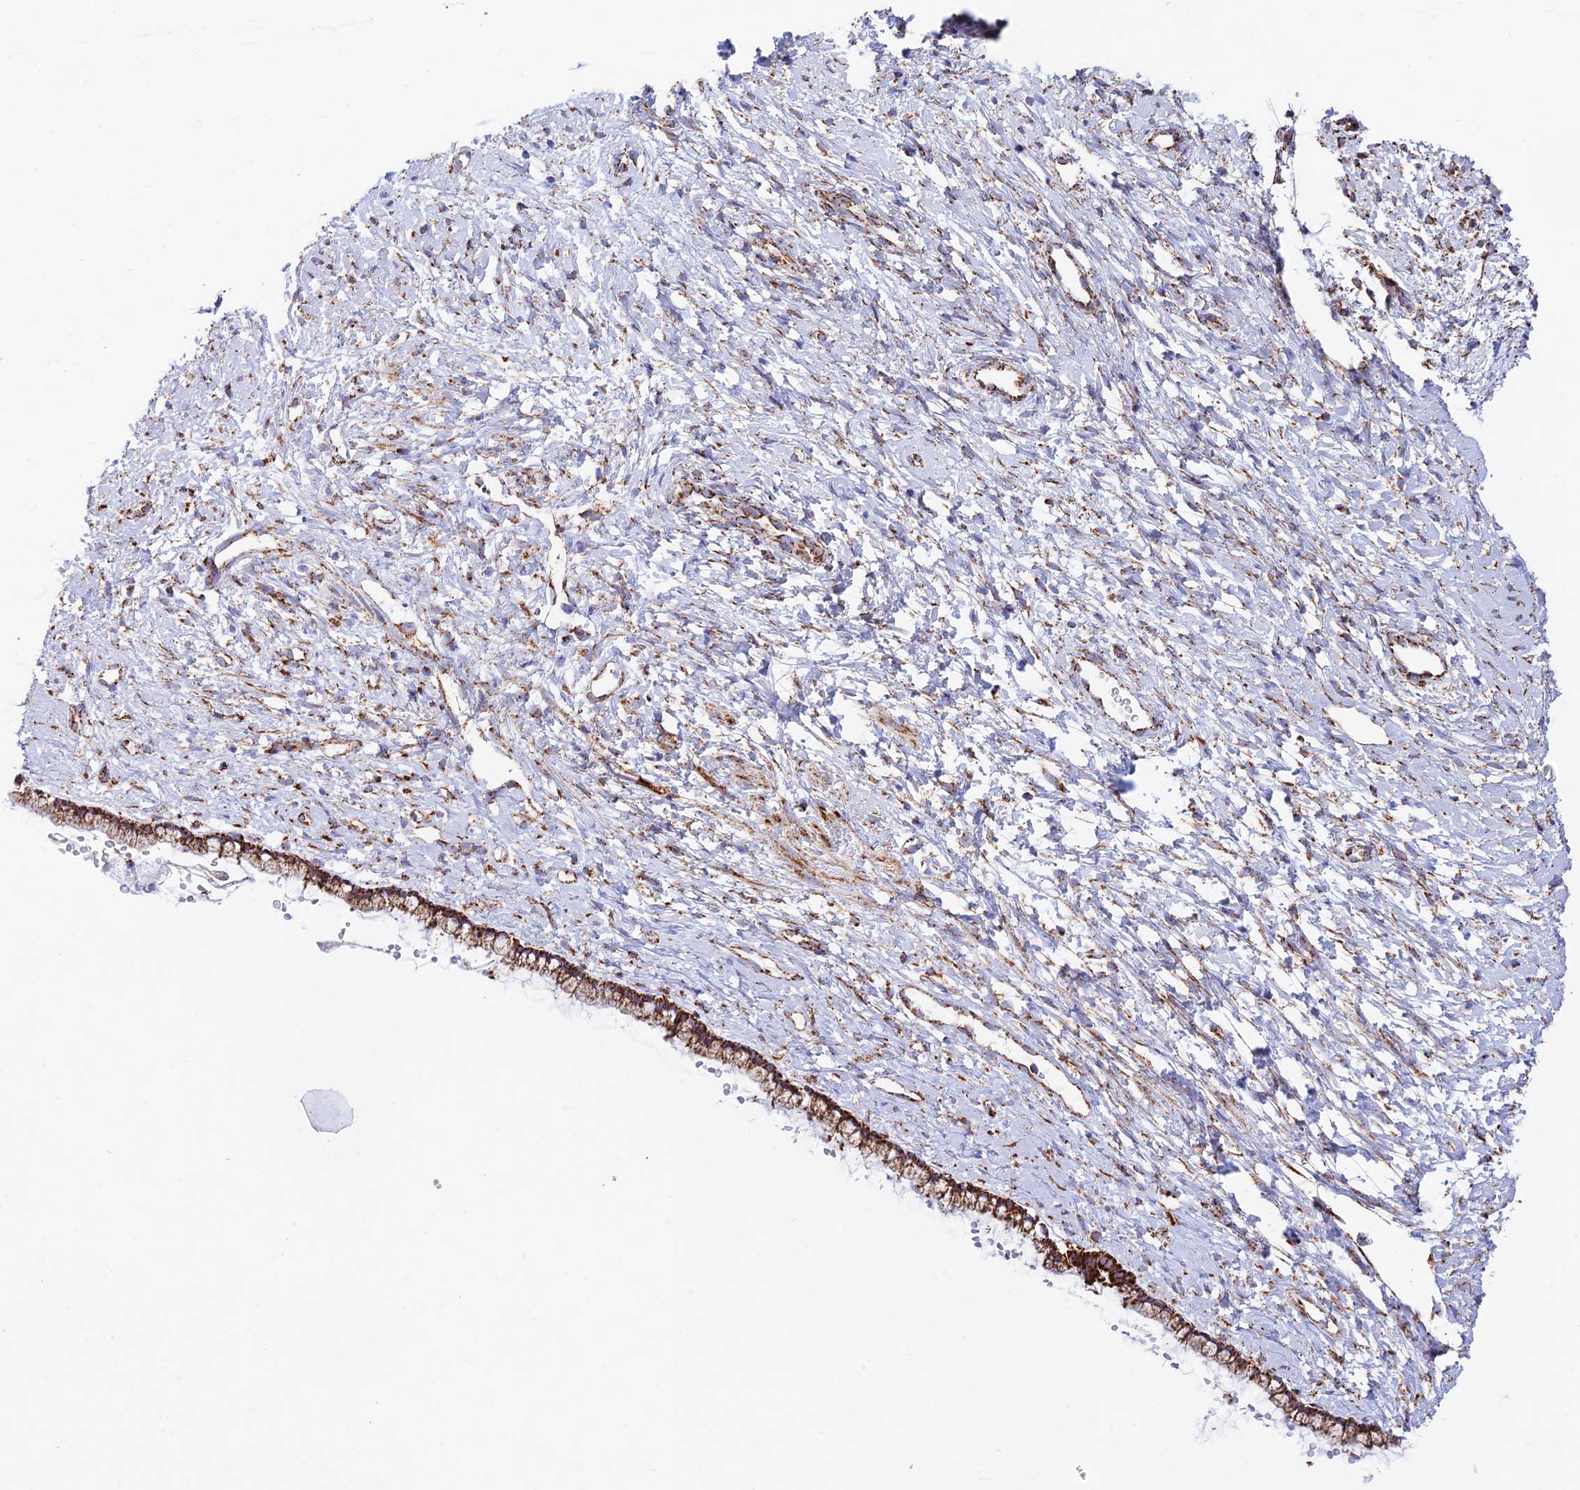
{"staining": {"intensity": "strong", "quantity": "25%-75%", "location": "cytoplasmic/membranous"}, "tissue": "cervix", "cell_type": "Glandular cells", "image_type": "normal", "snomed": [{"axis": "morphology", "description": "Normal tissue, NOS"}, {"axis": "topography", "description": "Cervix"}], "caption": "A histopathology image of cervix stained for a protein demonstrates strong cytoplasmic/membranous brown staining in glandular cells. The protein is stained brown, and the nuclei are stained in blue (DAB (3,3'-diaminobenzidine) IHC with brightfield microscopy, high magnification).", "gene": "CHCHD3", "patient": {"sex": "female", "age": 57}}